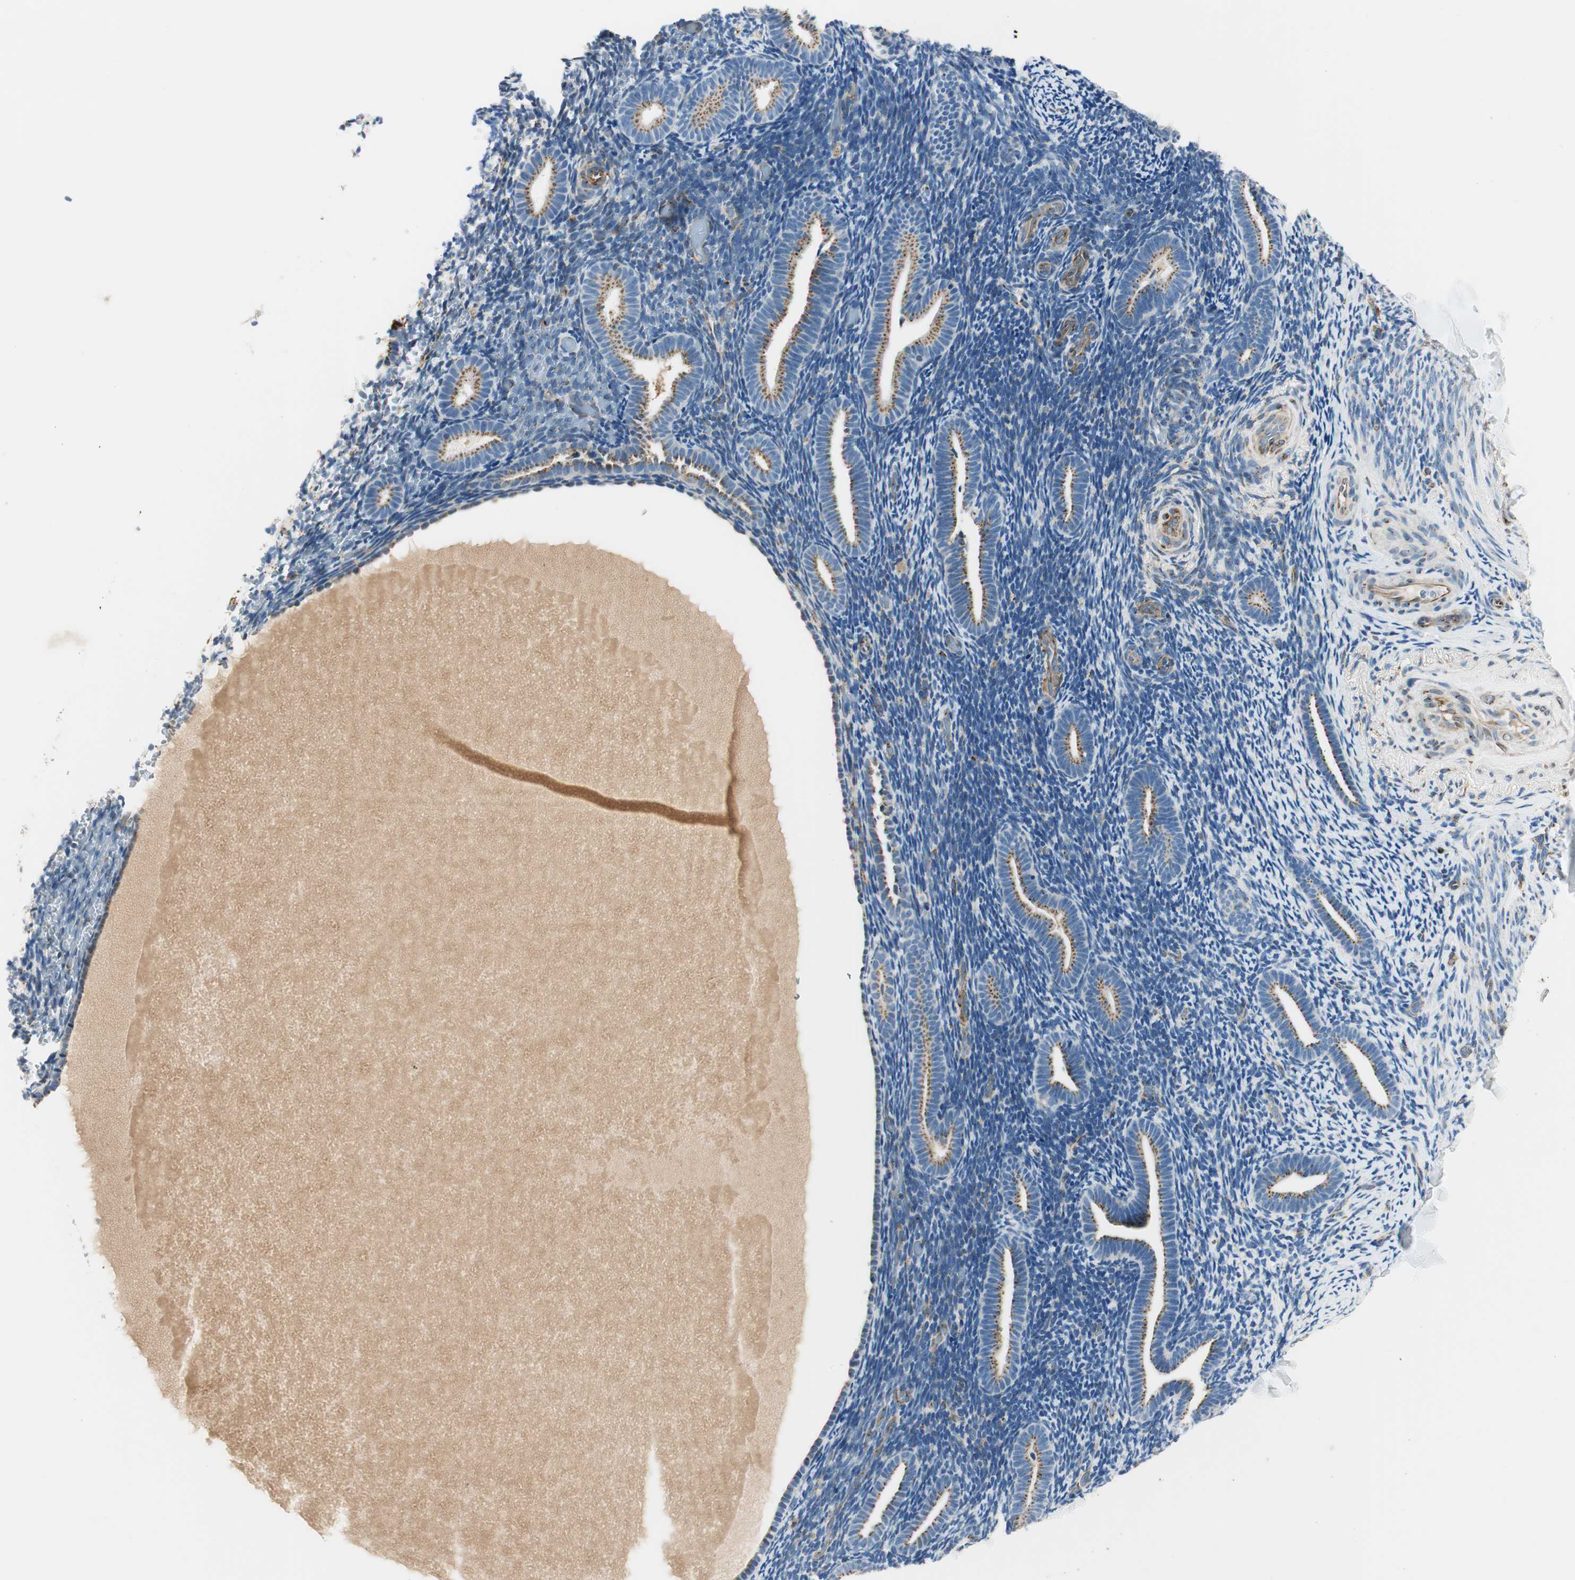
{"staining": {"intensity": "moderate", "quantity": "<25%", "location": "cytoplasmic/membranous"}, "tissue": "endometrium", "cell_type": "Cells in endometrial stroma", "image_type": "normal", "snomed": [{"axis": "morphology", "description": "Normal tissue, NOS"}, {"axis": "topography", "description": "Endometrium"}], "caption": "The histopathology image demonstrates a brown stain indicating the presence of a protein in the cytoplasmic/membranous of cells in endometrial stroma in endometrium. Nuclei are stained in blue.", "gene": "TMF1", "patient": {"sex": "female", "age": 51}}